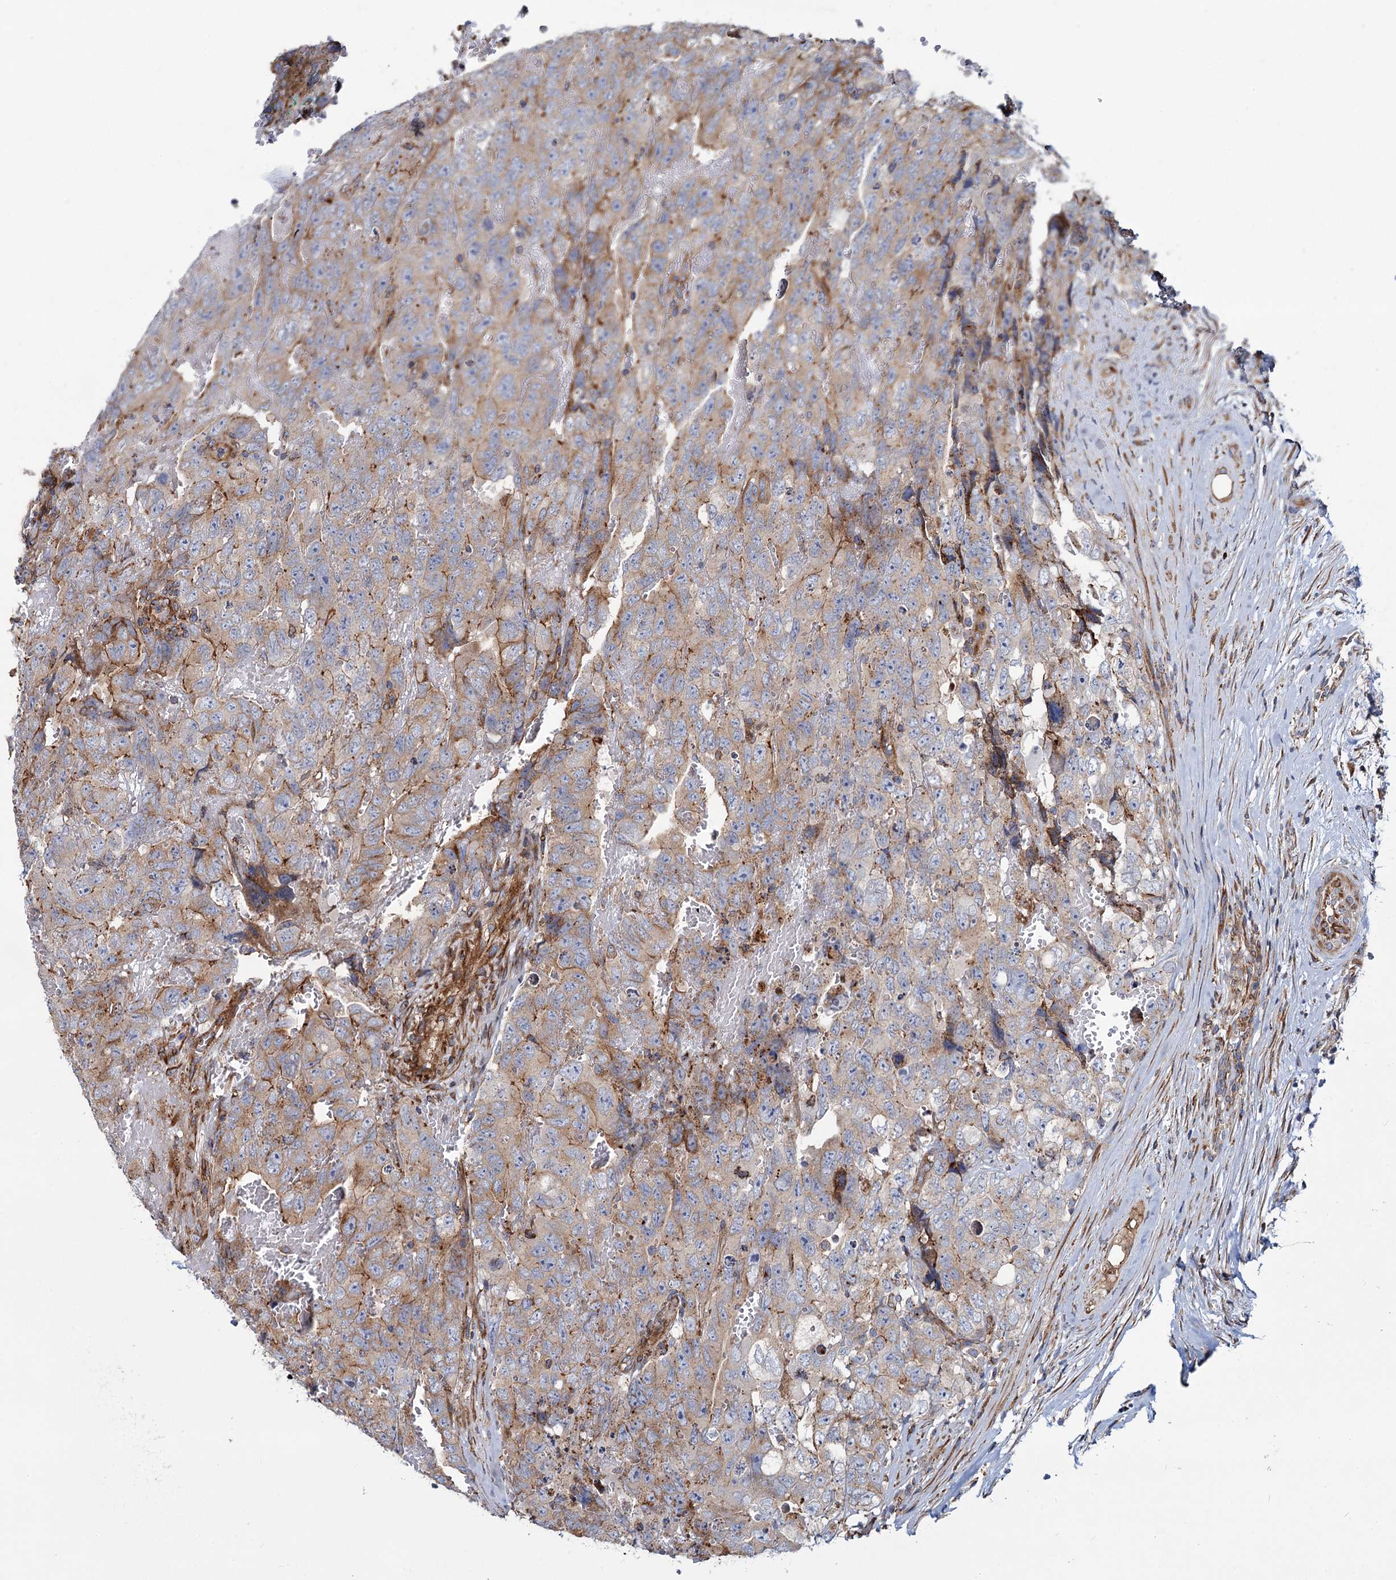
{"staining": {"intensity": "moderate", "quantity": "<25%", "location": "cytoplasmic/membranous"}, "tissue": "testis cancer", "cell_type": "Tumor cells", "image_type": "cancer", "snomed": [{"axis": "morphology", "description": "Carcinoma, Embryonal, NOS"}, {"axis": "topography", "description": "Testis"}], "caption": "Testis cancer (embryonal carcinoma) was stained to show a protein in brown. There is low levels of moderate cytoplasmic/membranous positivity in approximately <25% of tumor cells.", "gene": "PSEN1", "patient": {"sex": "male", "age": 45}}